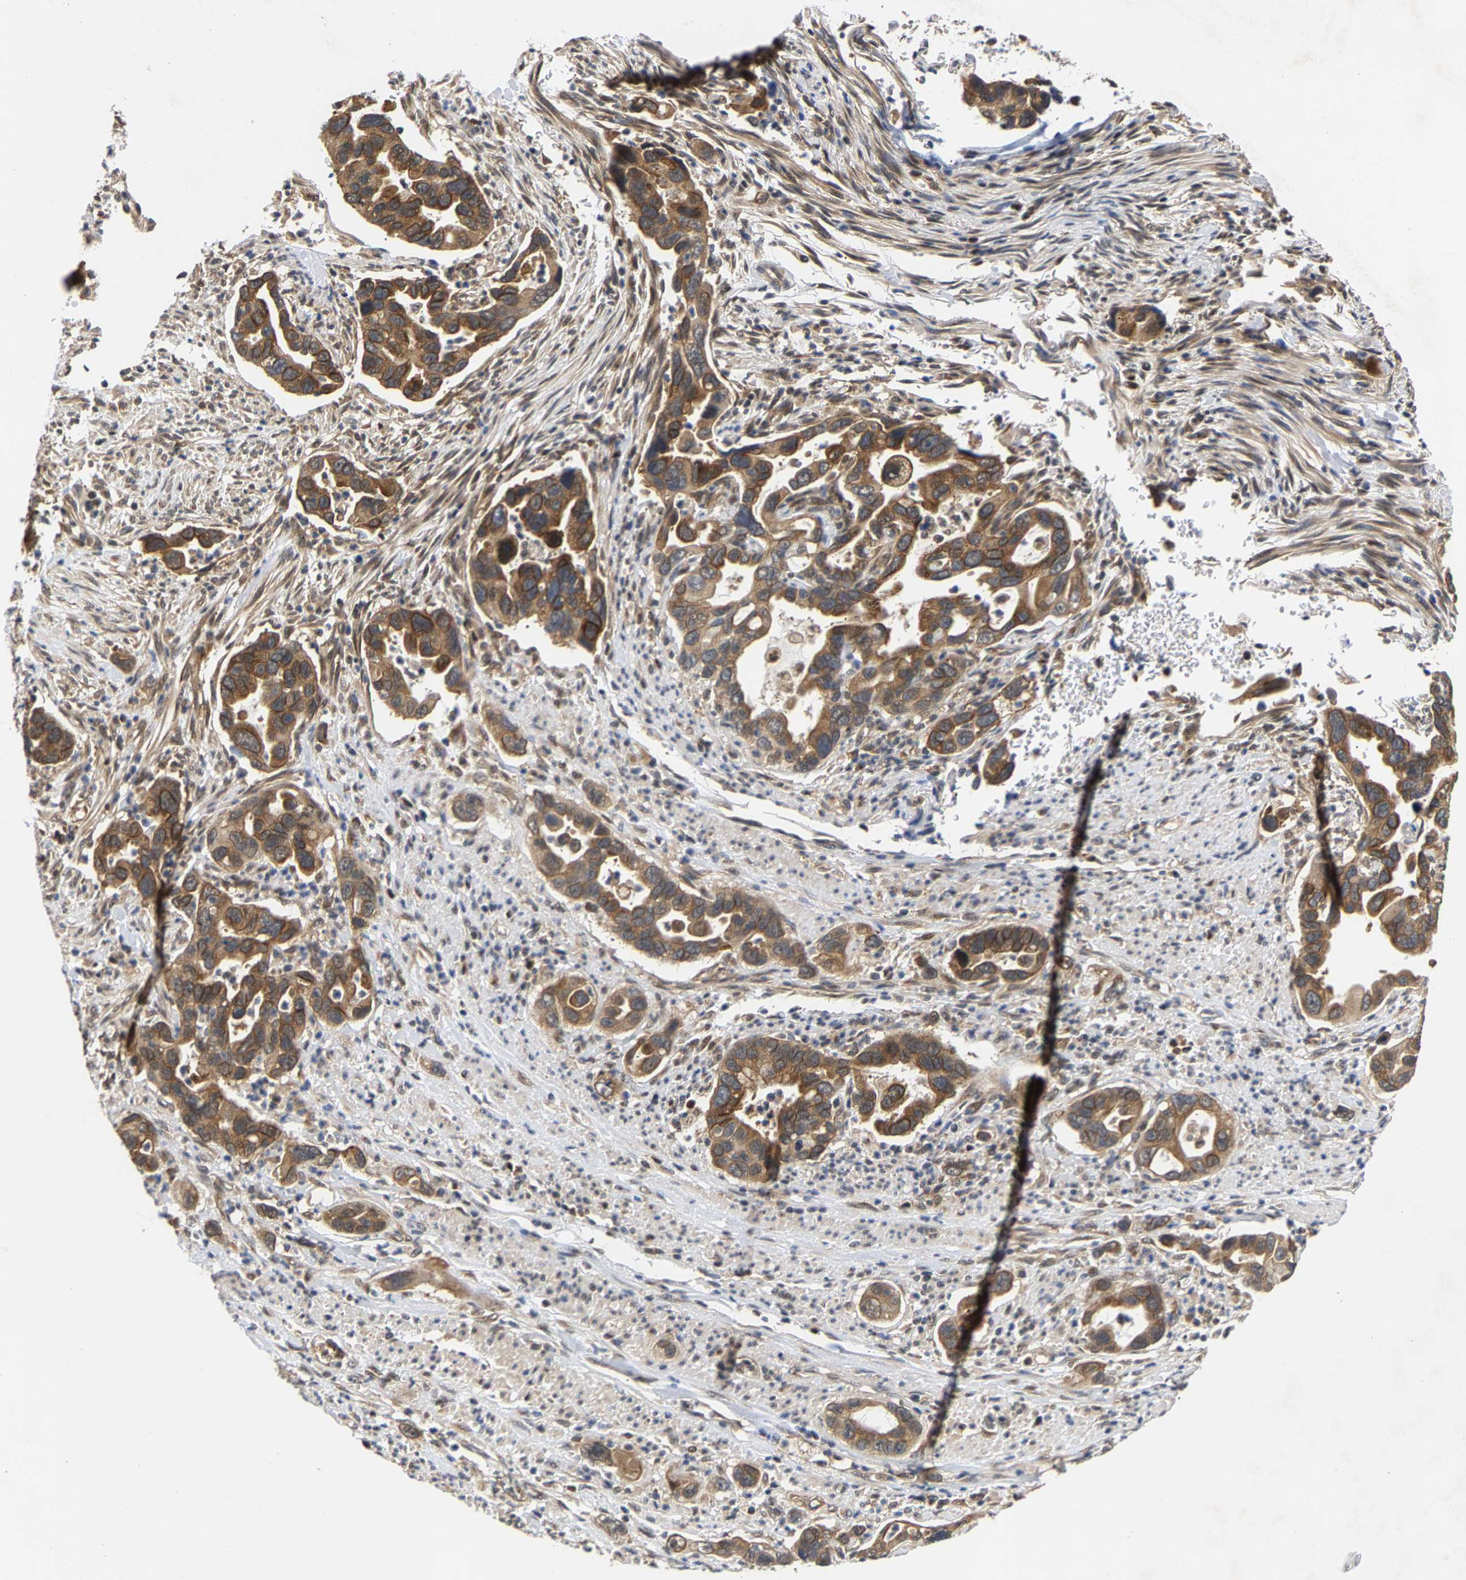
{"staining": {"intensity": "moderate", "quantity": ">75%", "location": "cytoplasmic/membranous"}, "tissue": "pancreatic cancer", "cell_type": "Tumor cells", "image_type": "cancer", "snomed": [{"axis": "morphology", "description": "Adenocarcinoma, NOS"}, {"axis": "topography", "description": "Pancreas"}], "caption": "Immunohistochemistry image of adenocarcinoma (pancreatic) stained for a protein (brown), which reveals medium levels of moderate cytoplasmic/membranous expression in approximately >75% of tumor cells.", "gene": "CLIP2", "patient": {"sex": "female", "age": 70}}